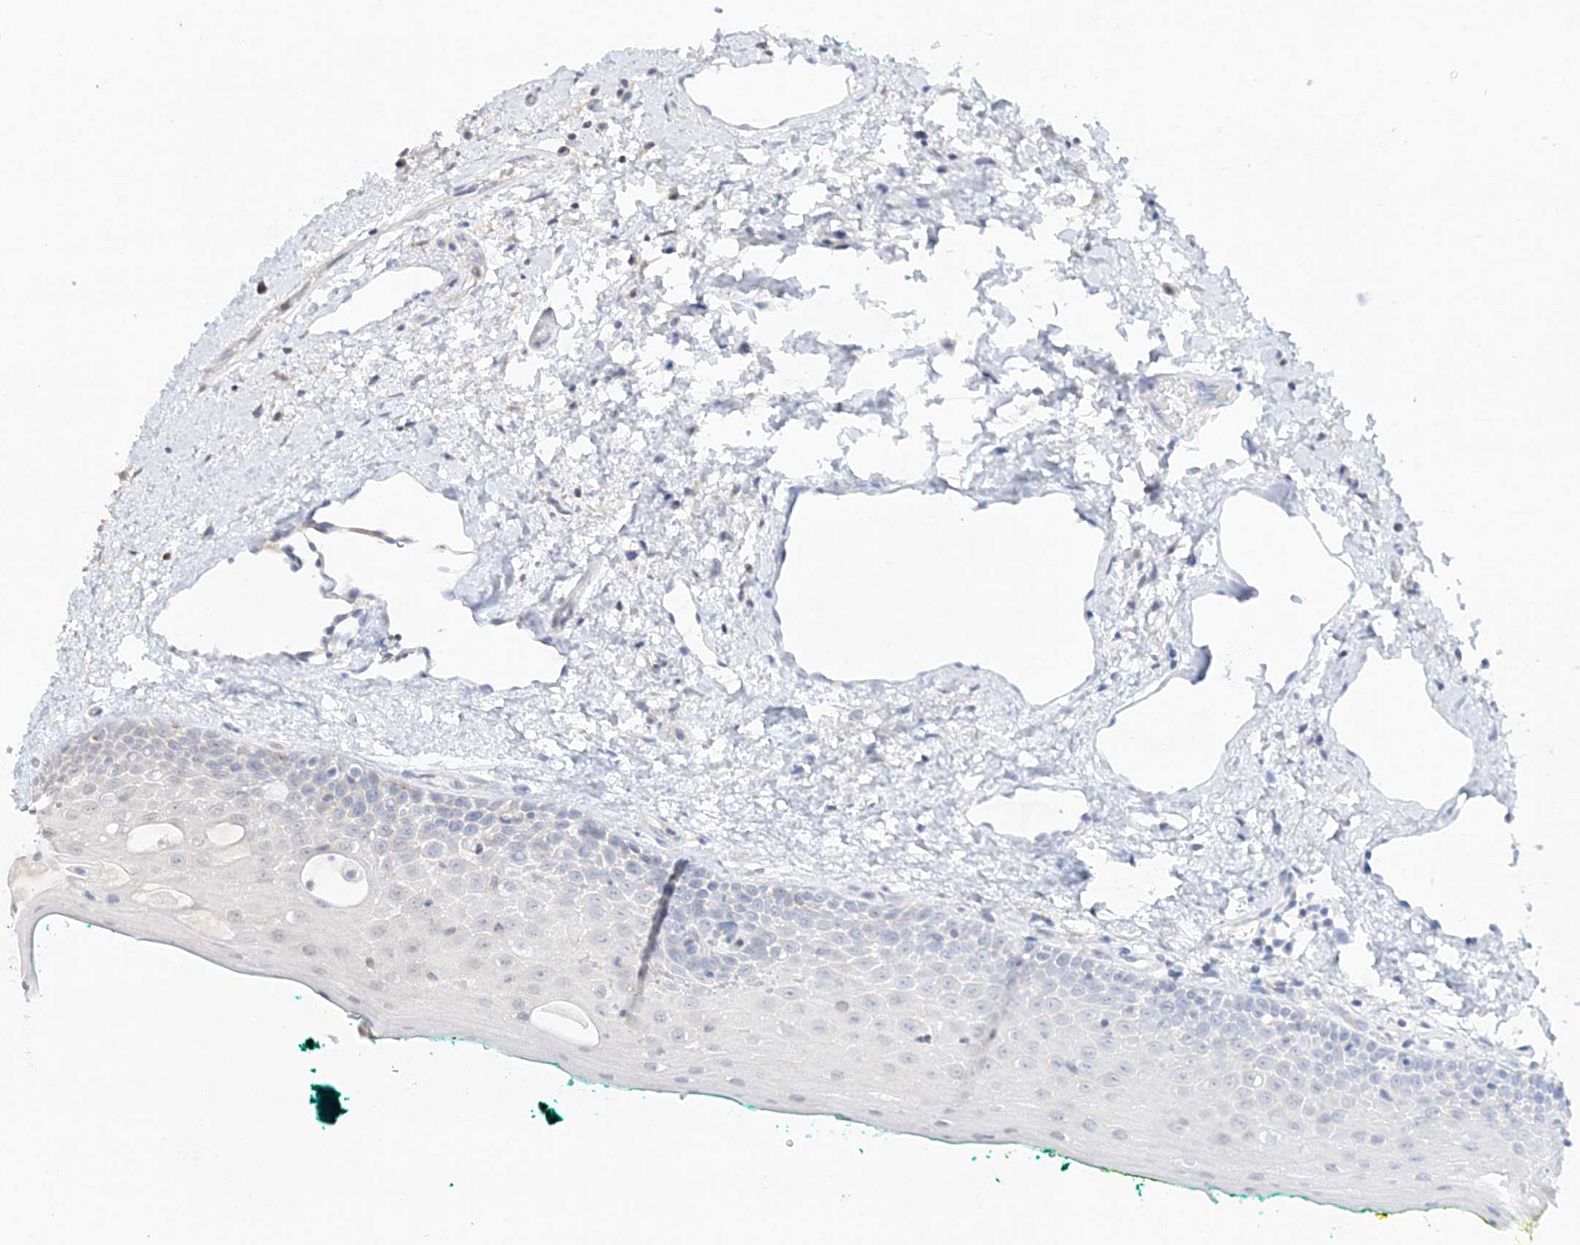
{"staining": {"intensity": "negative", "quantity": "none", "location": "none"}, "tissue": "oral mucosa", "cell_type": "Squamous epithelial cells", "image_type": "normal", "snomed": [{"axis": "morphology", "description": "Normal tissue, NOS"}, {"axis": "topography", "description": "Oral tissue"}], "caption": "The immunohistochemistry image has no significant staining in squamous epithelial cells of oral mucosa.", "gene": "CAB39", "patient": {"sex": "female", "age": 70}}